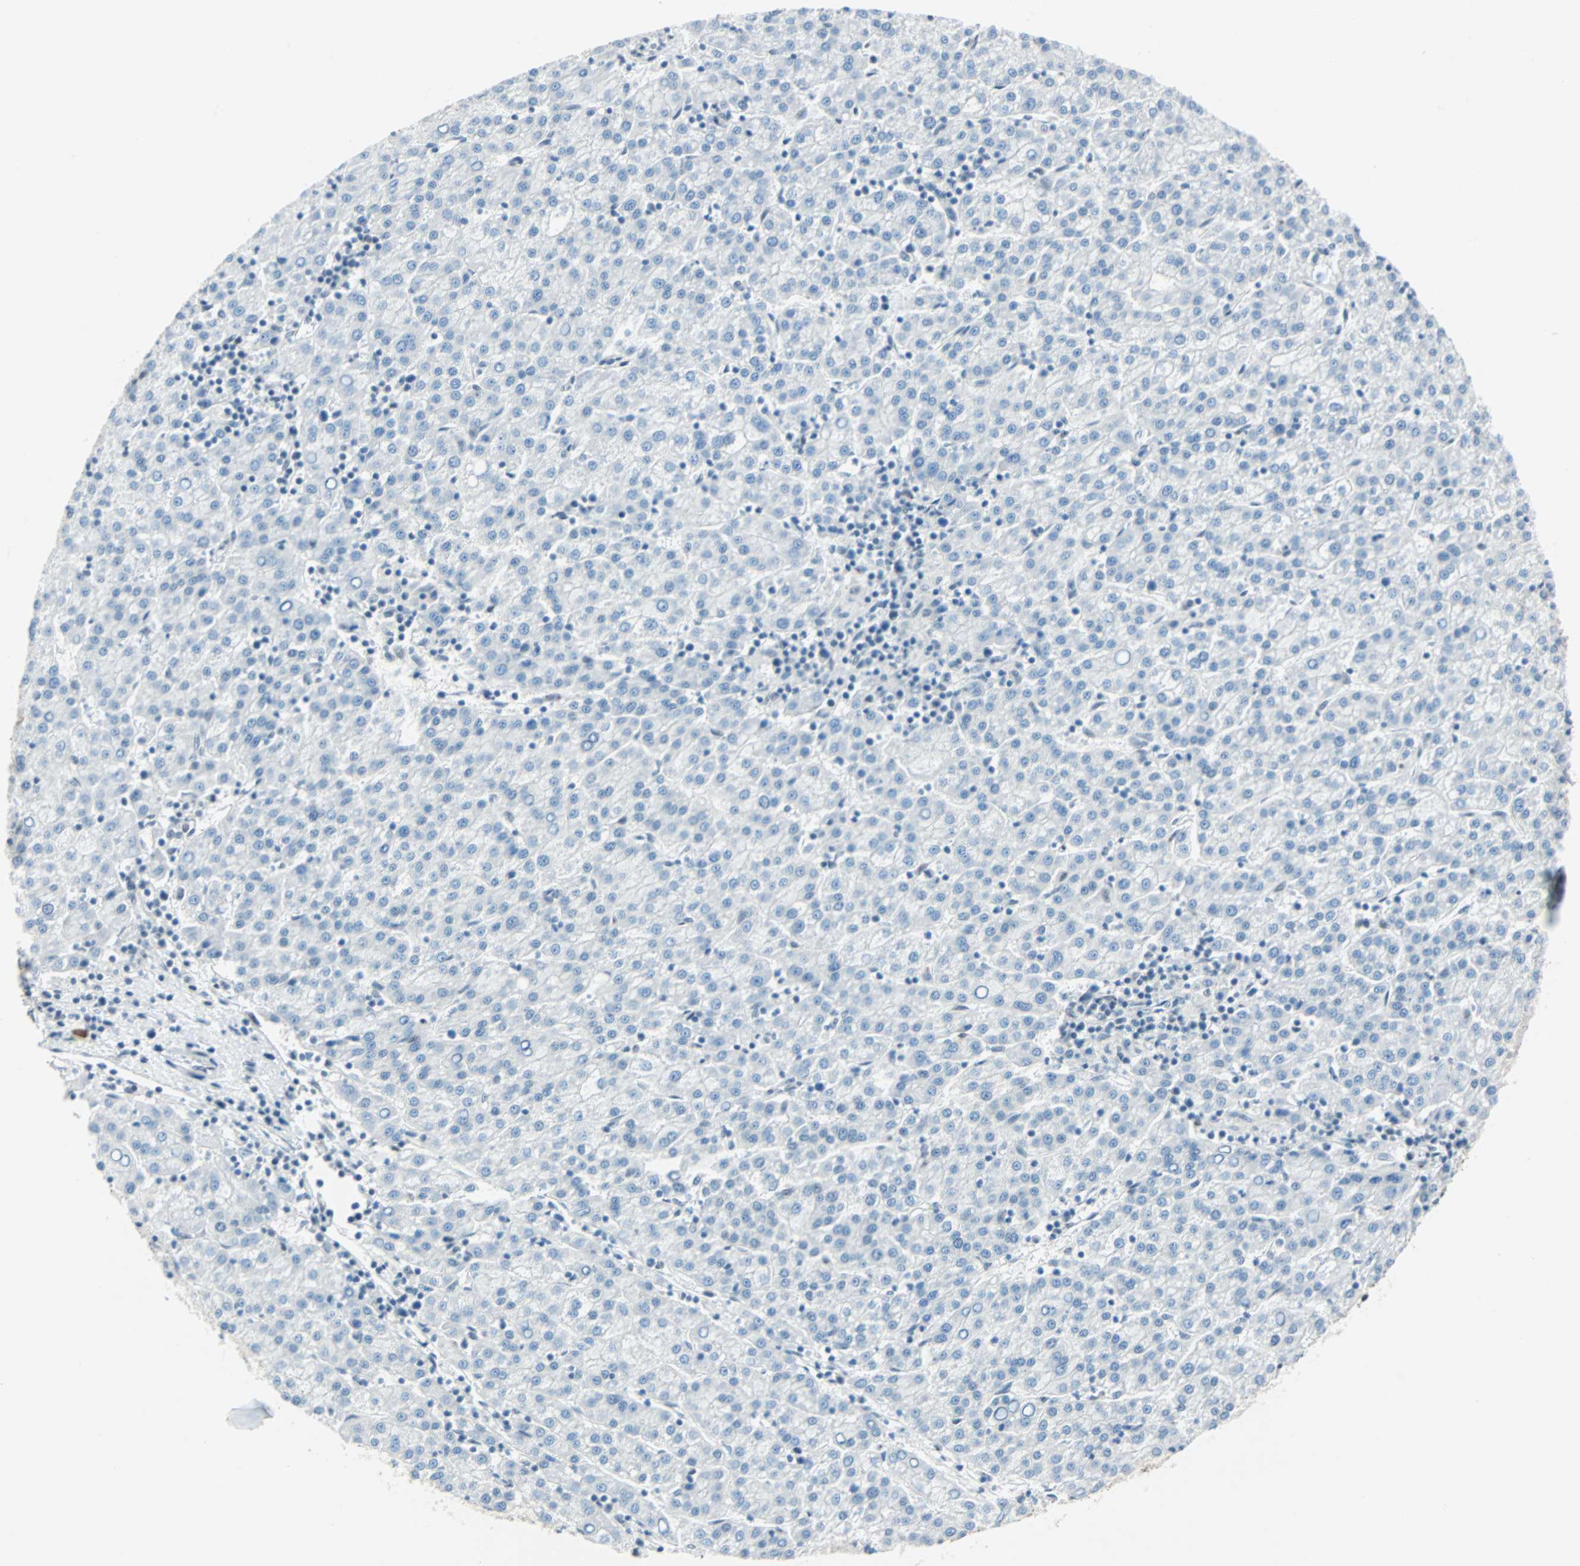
{"staining": {"intensity": "negative", "quantity": "none", "location": "none"}, "tissue": "liver cancer", "cell_type": "Tumor cells", "image_type": "cancer", "snomed": [{"axis": "morphology", "description": "Carcinoma, Hepatocellular, NOS"}, {"axis": "topography", "description": "Liver"}], "caption": "An image of liver cancer (hepatocellular carcinoma) stained for a protein displays no brown staining in tumor cells. (DAB immunohistochemistry (IHC) visualized using brightfield microscopy, high magnification).", "gene": "NELFE", "patient": {"sex": "female", "age": 58}}